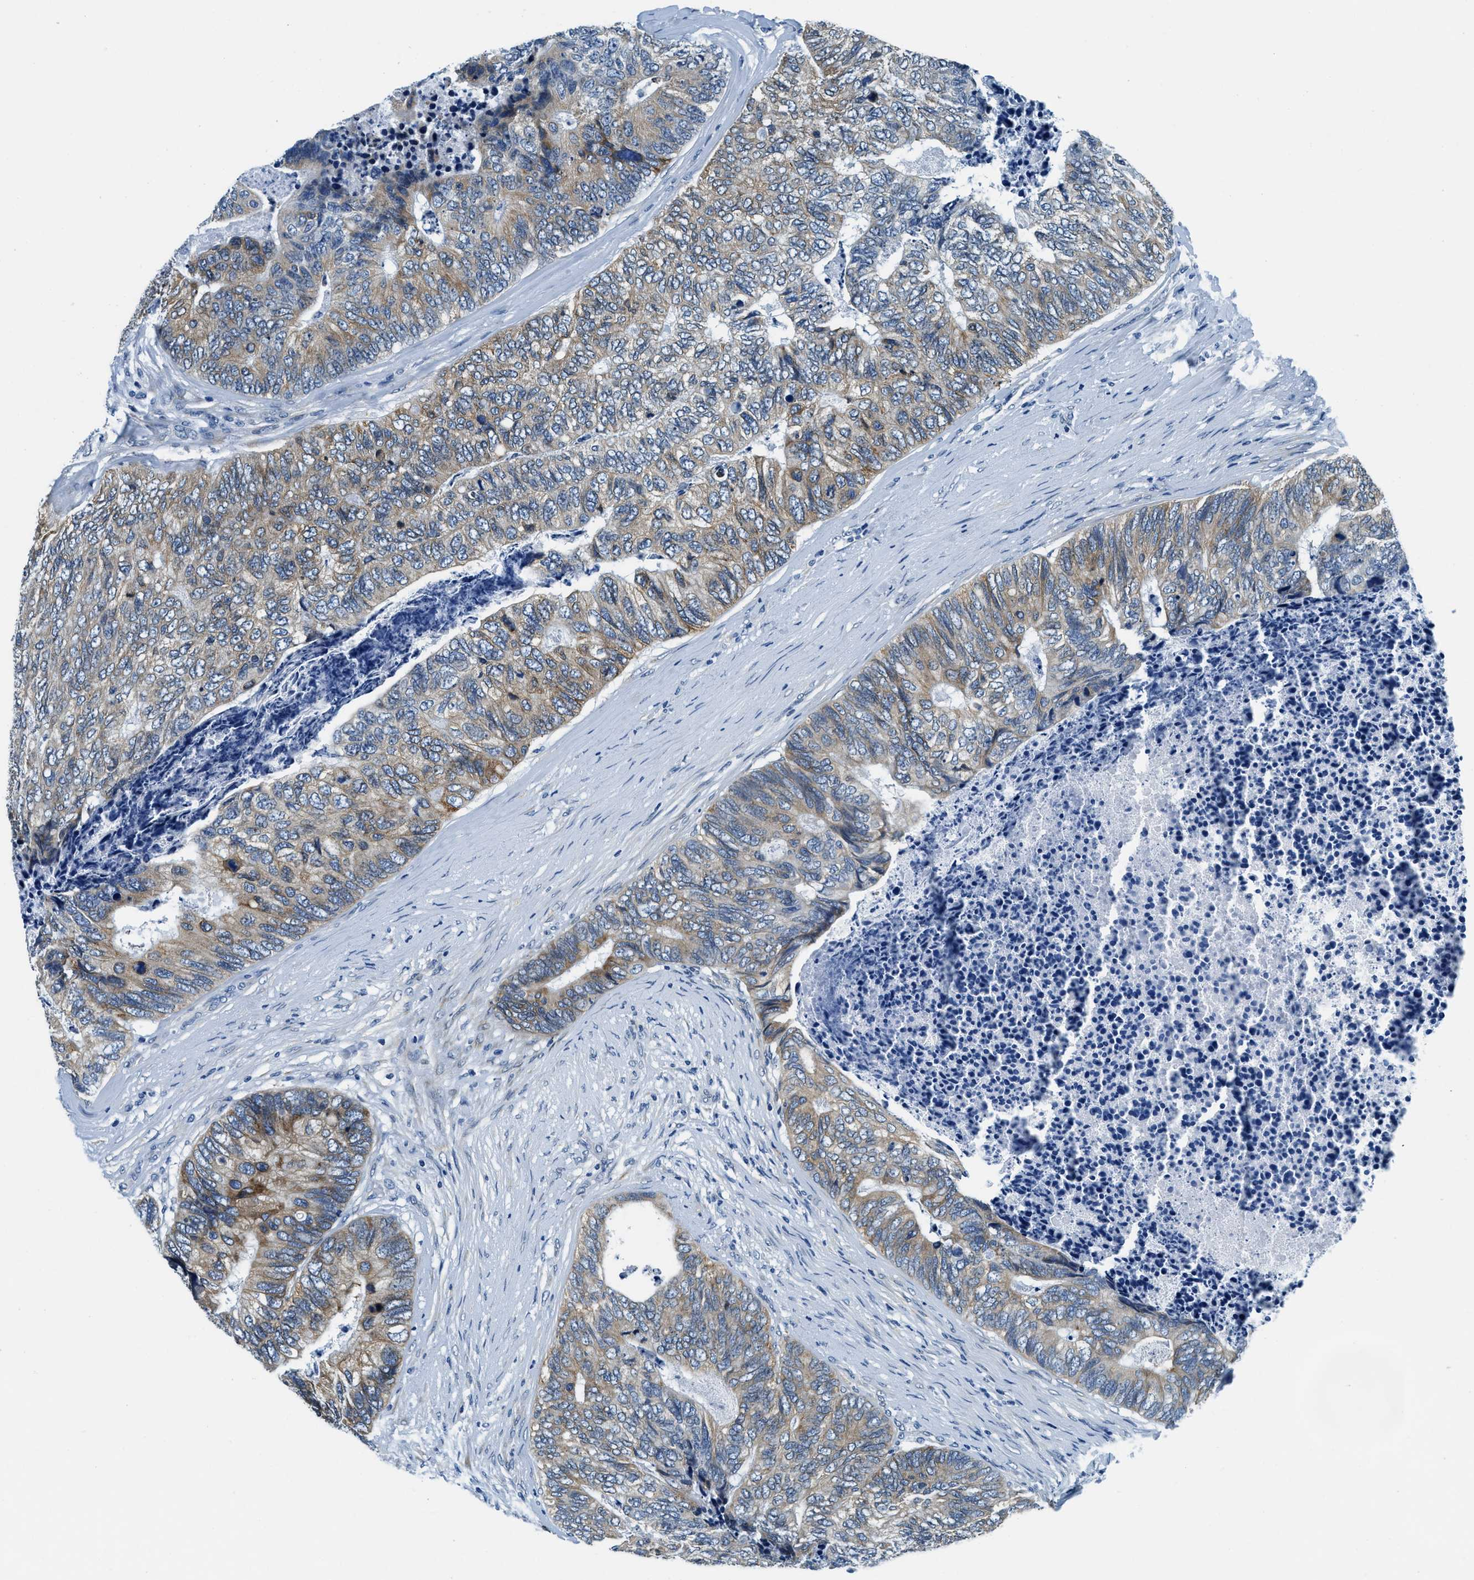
{"staining": {"intensity": "moderate", "quantity": ">75%", "location": "cytoplasmic/membranous"}, "tissue": "colorectal cancer", "cell_type": "Tumor cells", "image_type": "cancer", "snomed": [{"axis": "morphology", "description": "Adenocarcinoma, NOS"}, {"axis": "topography", "description": "Colon"}], "caption": "The histopathology image demonstrates immunohistochemical staining of colorectal cancer (adenocarcinoma). There is moderate cytoplasmic/membranous expression is present in about >75% of tumor cells.", "gene": "UBAC2", "patient": {"sex": "female", "age": 67}}